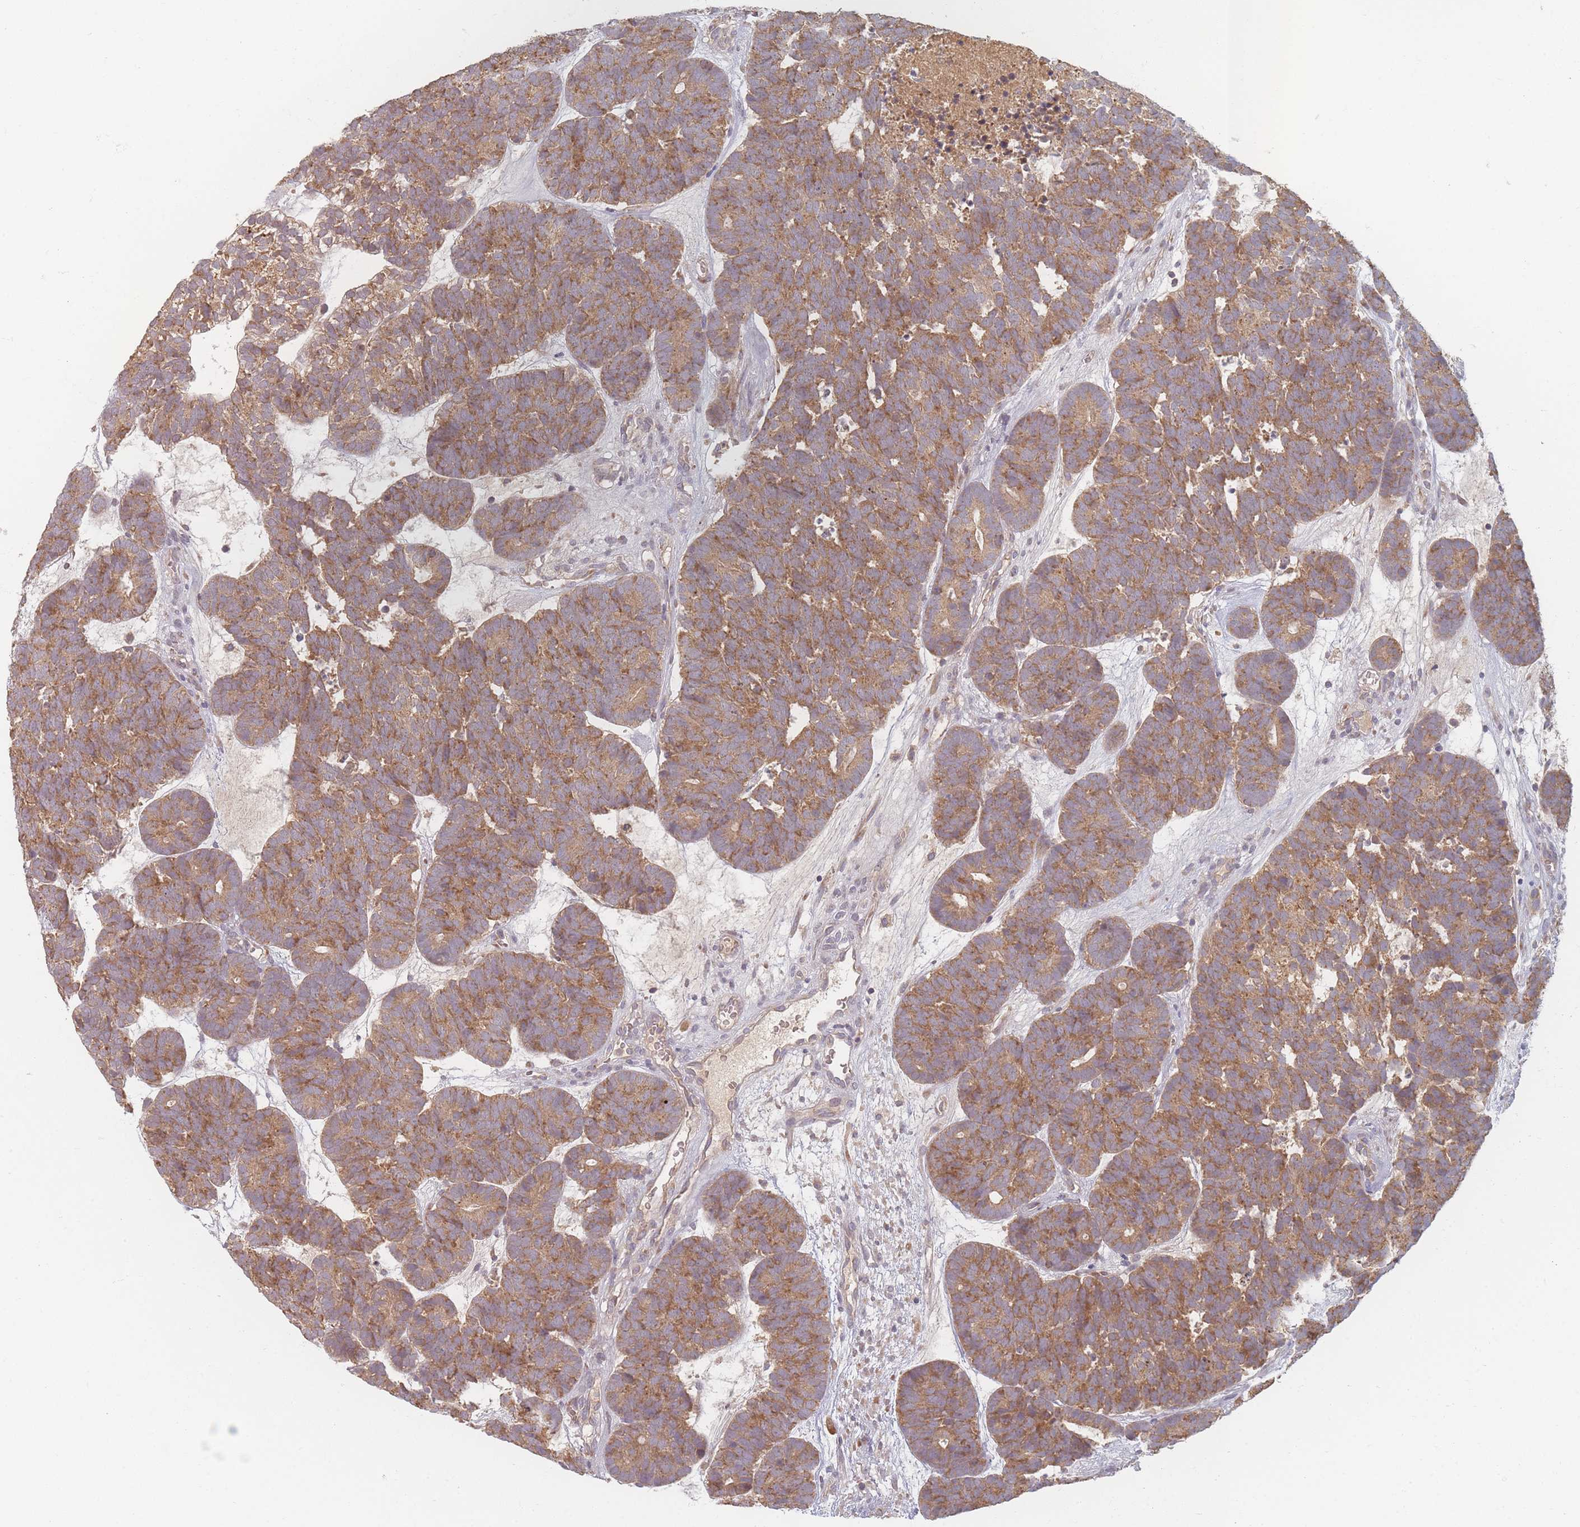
{"staining": {"intensity": "moderate", "quantity": ">75%", "location": "cytoplasmic/membranous"}, "tissue": "head and neck cancer", "cell_type": "Tumor cells", "image_type": "cancer", "snomed": [{"axis": "morphology", "description": "Adenocarcinoma, NOS"}, {"axis": "topography", "description": "Head-Neck"}], "caption": "Protein staining by IHC shows moderate cytoplasmic/membranous expression in approximately >75% of tumor cells in adenocarcinoma (head and neck).", "gene": "SLC35F3", "patient": {"sex": "female", "age": 81}}